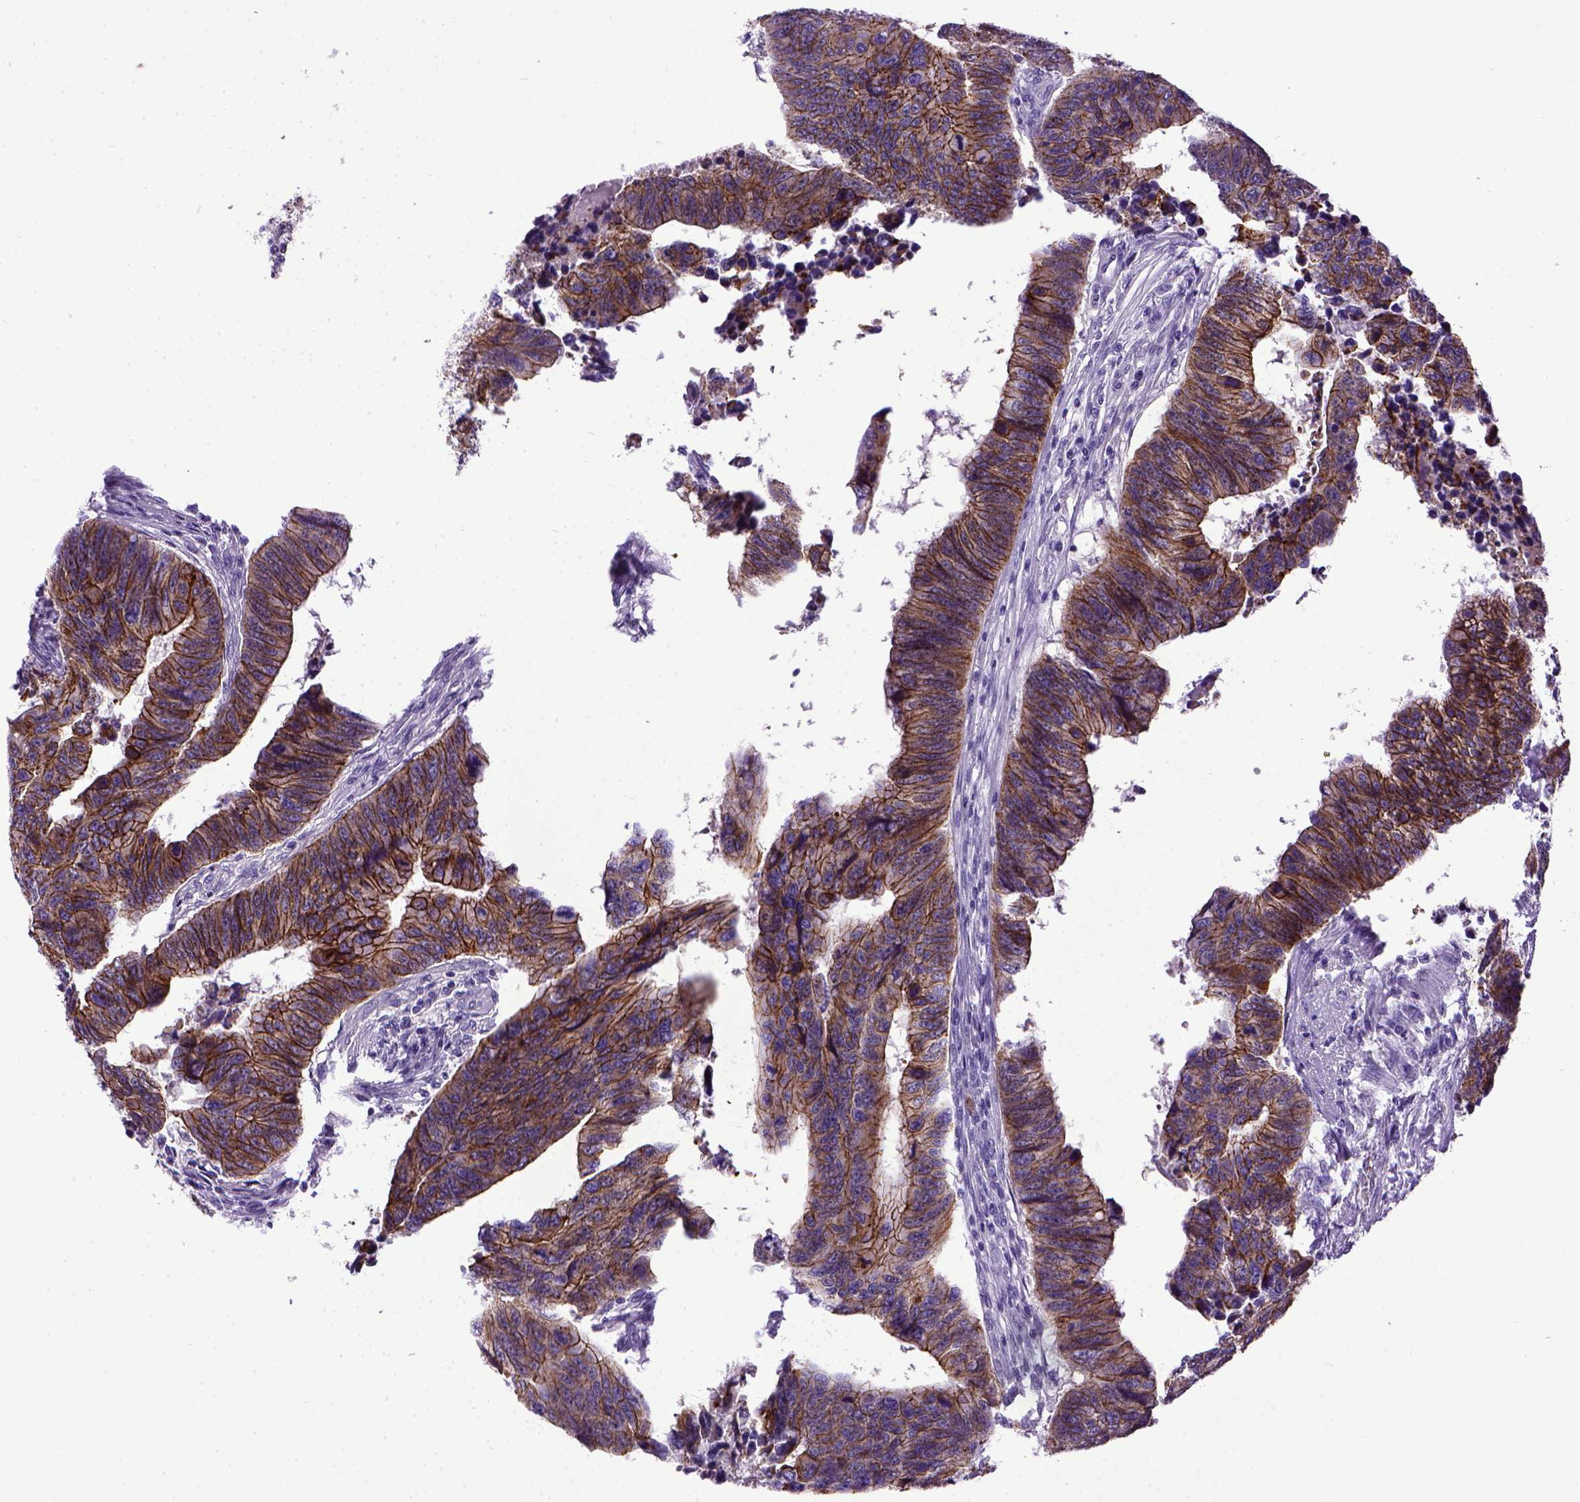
{"staining": {"intensity": "strong", "quantity": ">75%", "location": "cytoplasmic/membranous"}, "tissue": "colorectal cancer", "cell_type": "Tumor cells", "image_type": "cancer", "snomed": [{"axis": "morphology", "description": "Adenocarcinoma, NOS"}, {"axis": "topography", "description": "Rectum"}], "caption": "An immunohistochemistry image of tumor tissue is shown. Protein staining in brown highlights strong cytoplasmic/membranous positivity in adenocarcinoma (colorectal) within tumor cells.", "gene": "CDH1", "patient": {"sex": "female", "age": 85}}